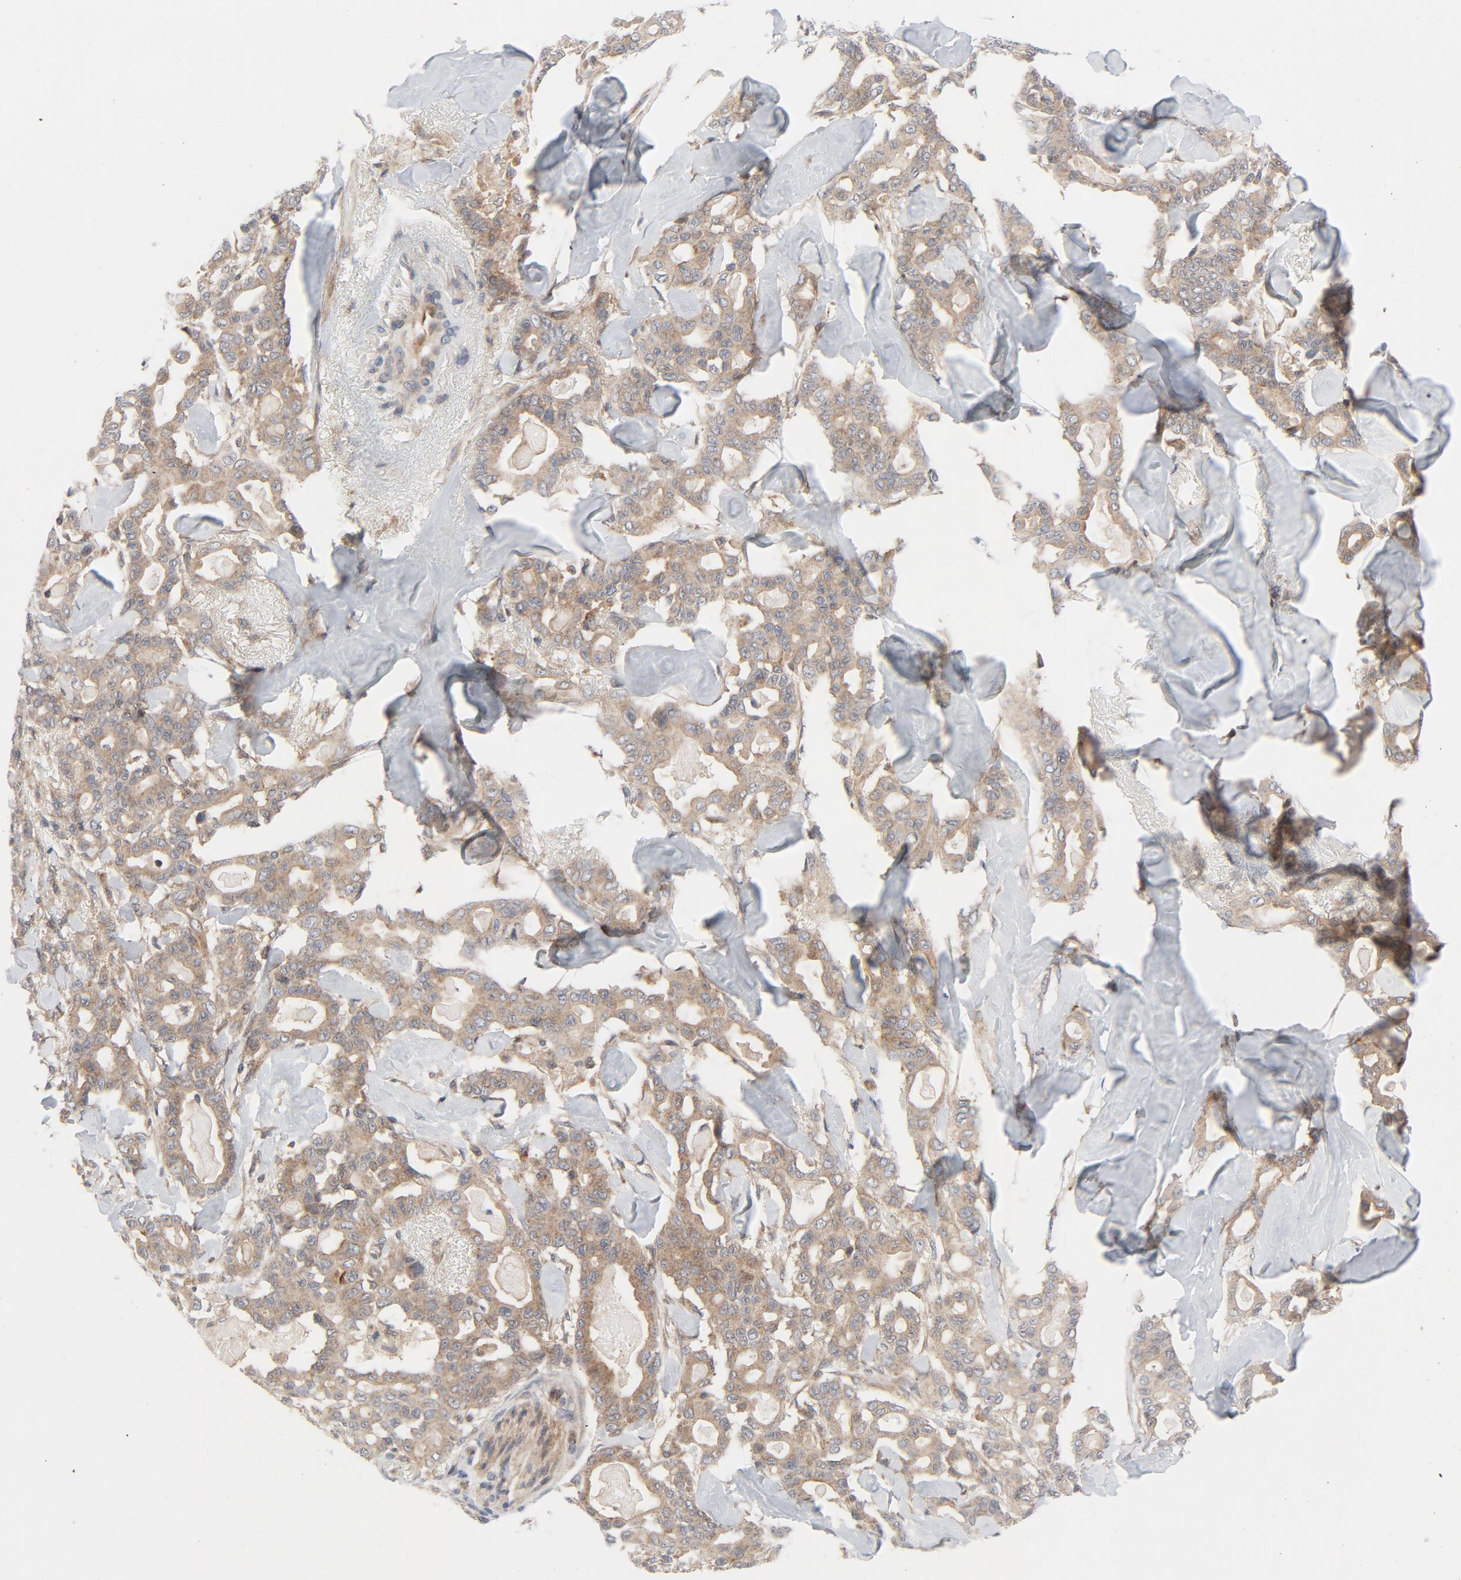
{"staining": {"intensity": "moderate", "quantity": ">75%", "location": "cytoplasmic/membranous"}, "tissue": "pancreatic cancer", "cell_type": "Tumor cells", "image_type": "cancer", "snomed": [{"axis": "morphology", "description": "Adenocarcinoma, NOS"}, {"axis": "topography", "description": "Pancreas"}], "caption": "Moderate cytoplasmic/membranous protein expression is seen in approximately >75% of tumor cells in adenocarcinoma (pancreatic).", "gene": "TSG101", "patient": {"sex": "male", "age": 63}}